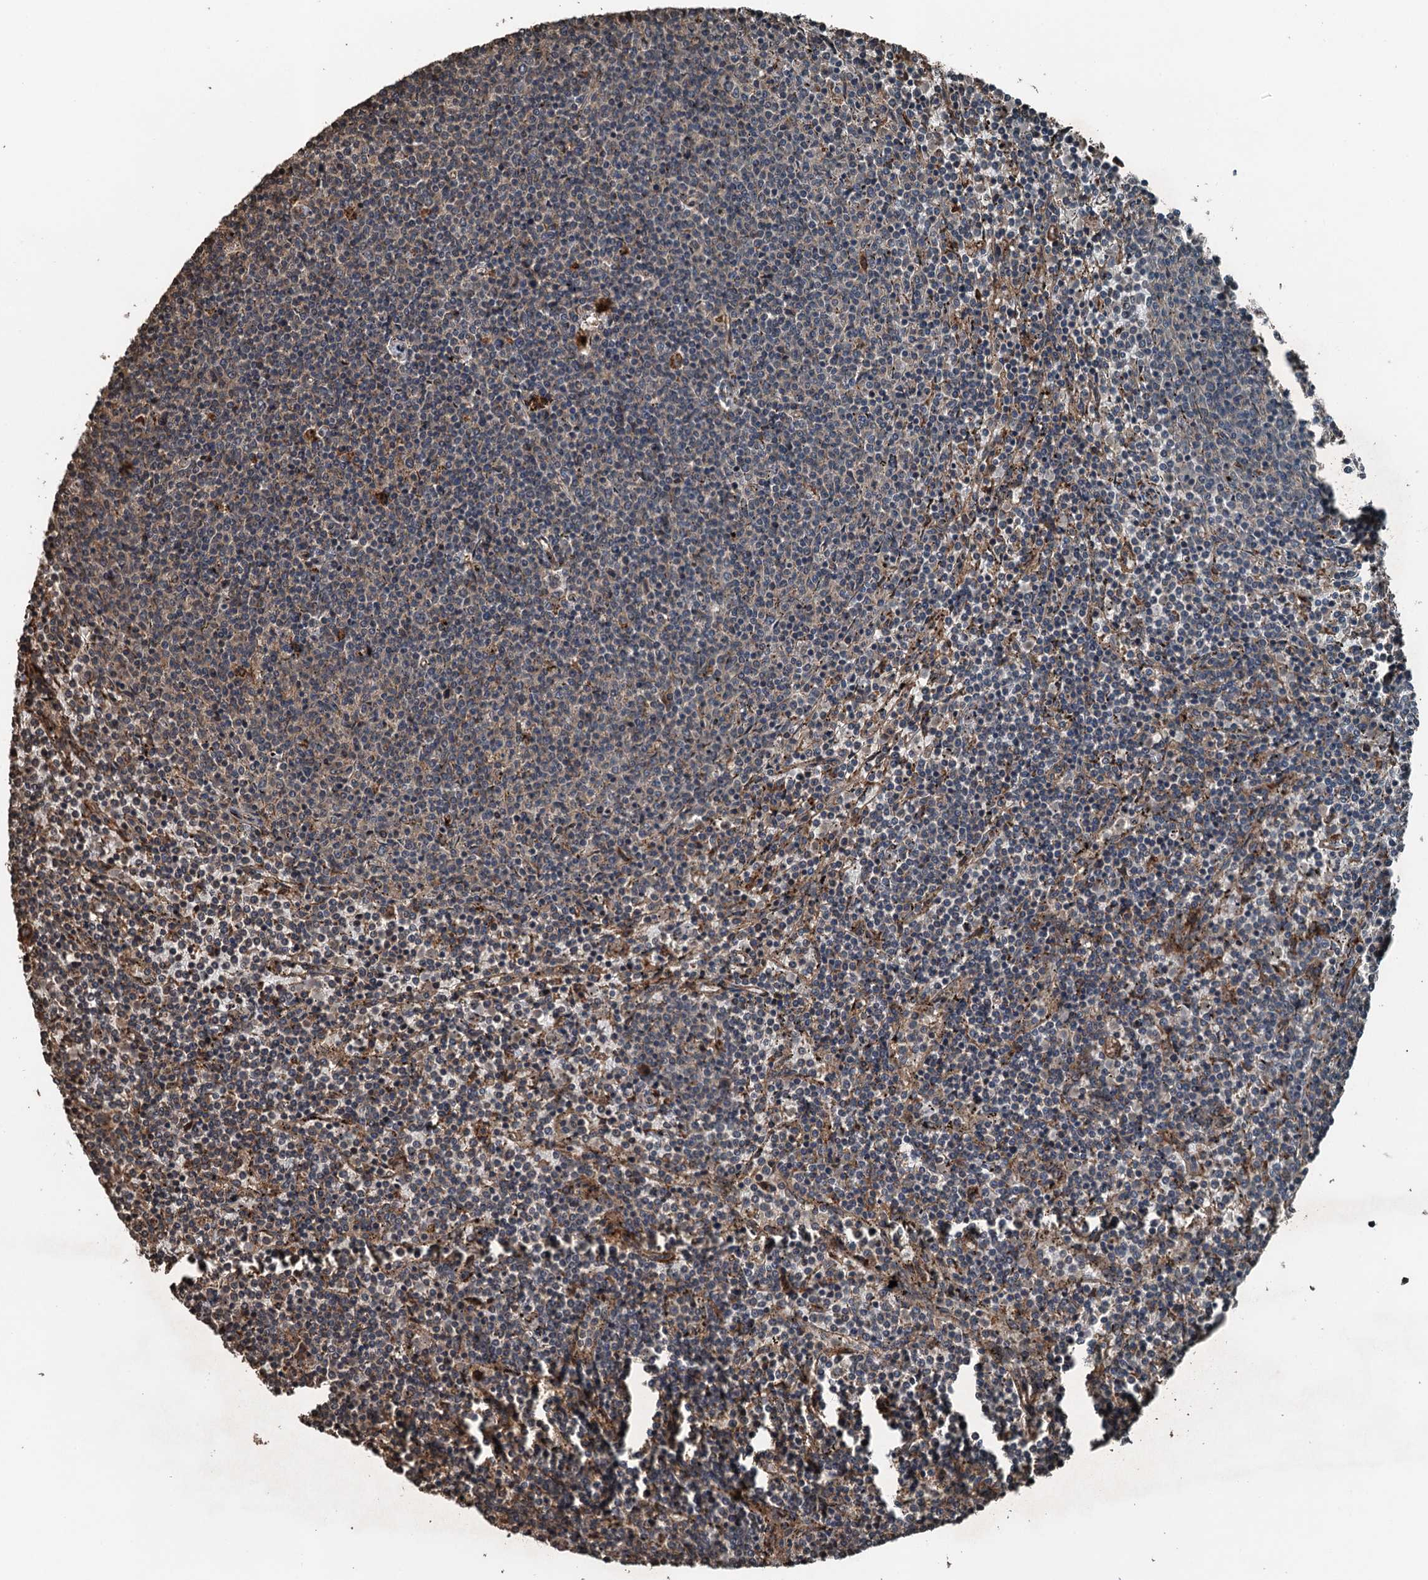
{"staining": {"intensity": "negative", "quantity": "none", "location": "none"}, "tissue": "lymphoma", "cell_type": "Tumor cells", "image_type": "cancer", "snomed": [{"axis": "morphology", "description": "Malignant lymphoma, non-Hodgkin's type, Low grade"}, {"axis": "topography", "description": "Spleen"}], "caption": "Lymphoma stained for a protein using immunohistochemistry (IHC) exhibits no positivity tumor cells.", "gene": "TCTN1", "patient": {"sex": "female", "age": 50}}